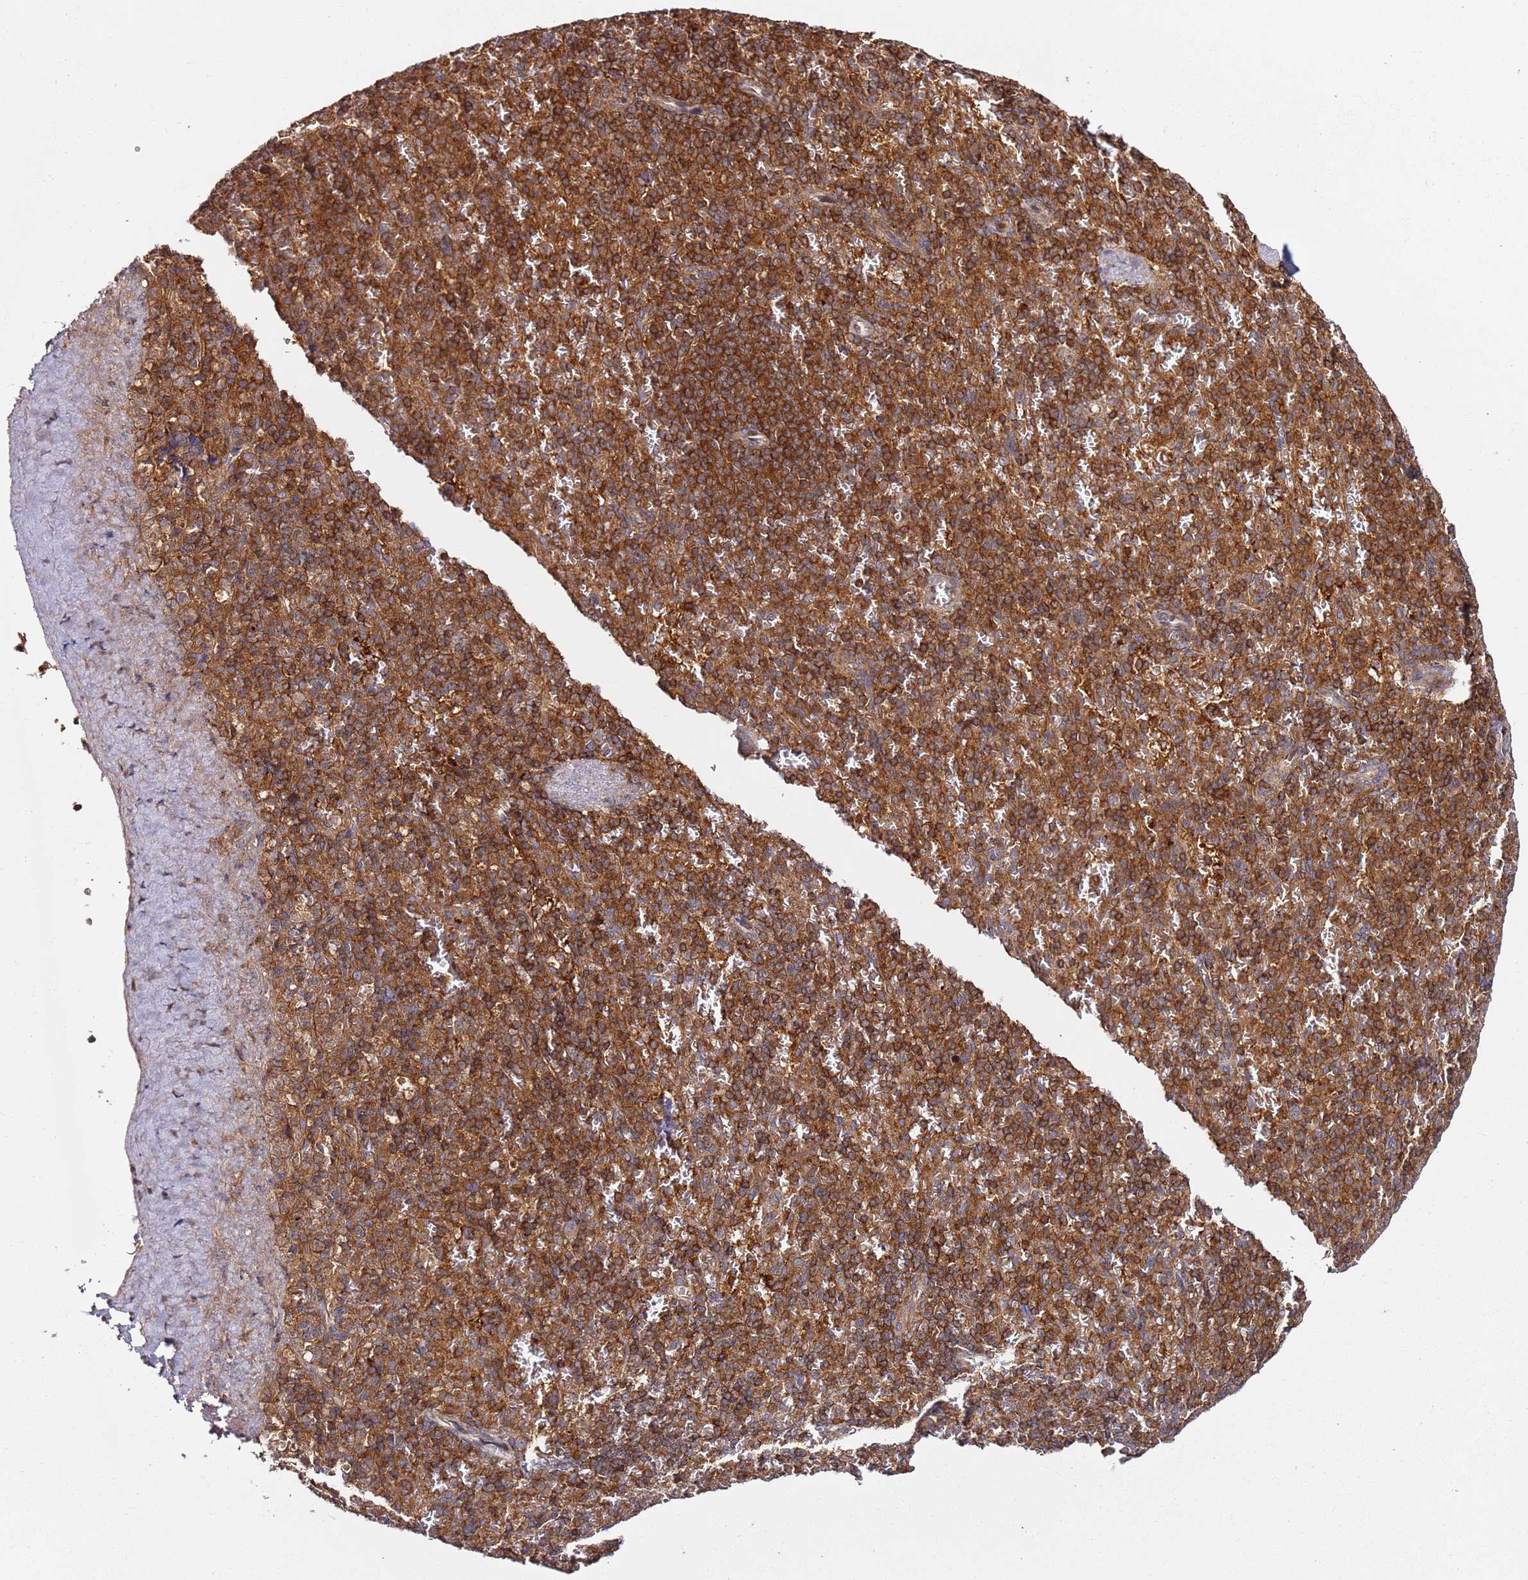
{"staining": {"intensity": "strong", "quantity": "25%-75%", "location": "cytoplasmic/membranous"}, "tissue": "spleen", "cell_type": "Cells in red pulp", "image_type": "normal", "snomed": [{"axis": "morphology", "description": "Normal tissue, NOS"}, {"axis": "topography", "description": "Spleen"}], "caption": "Strong cytoplasmic/membranous expression for a protein is identified in about 25%-75% of cells in red pulp of benign spleen using IHC.", "gene": "PRMT7", "patient": {"sex": "female", "age": 74}}